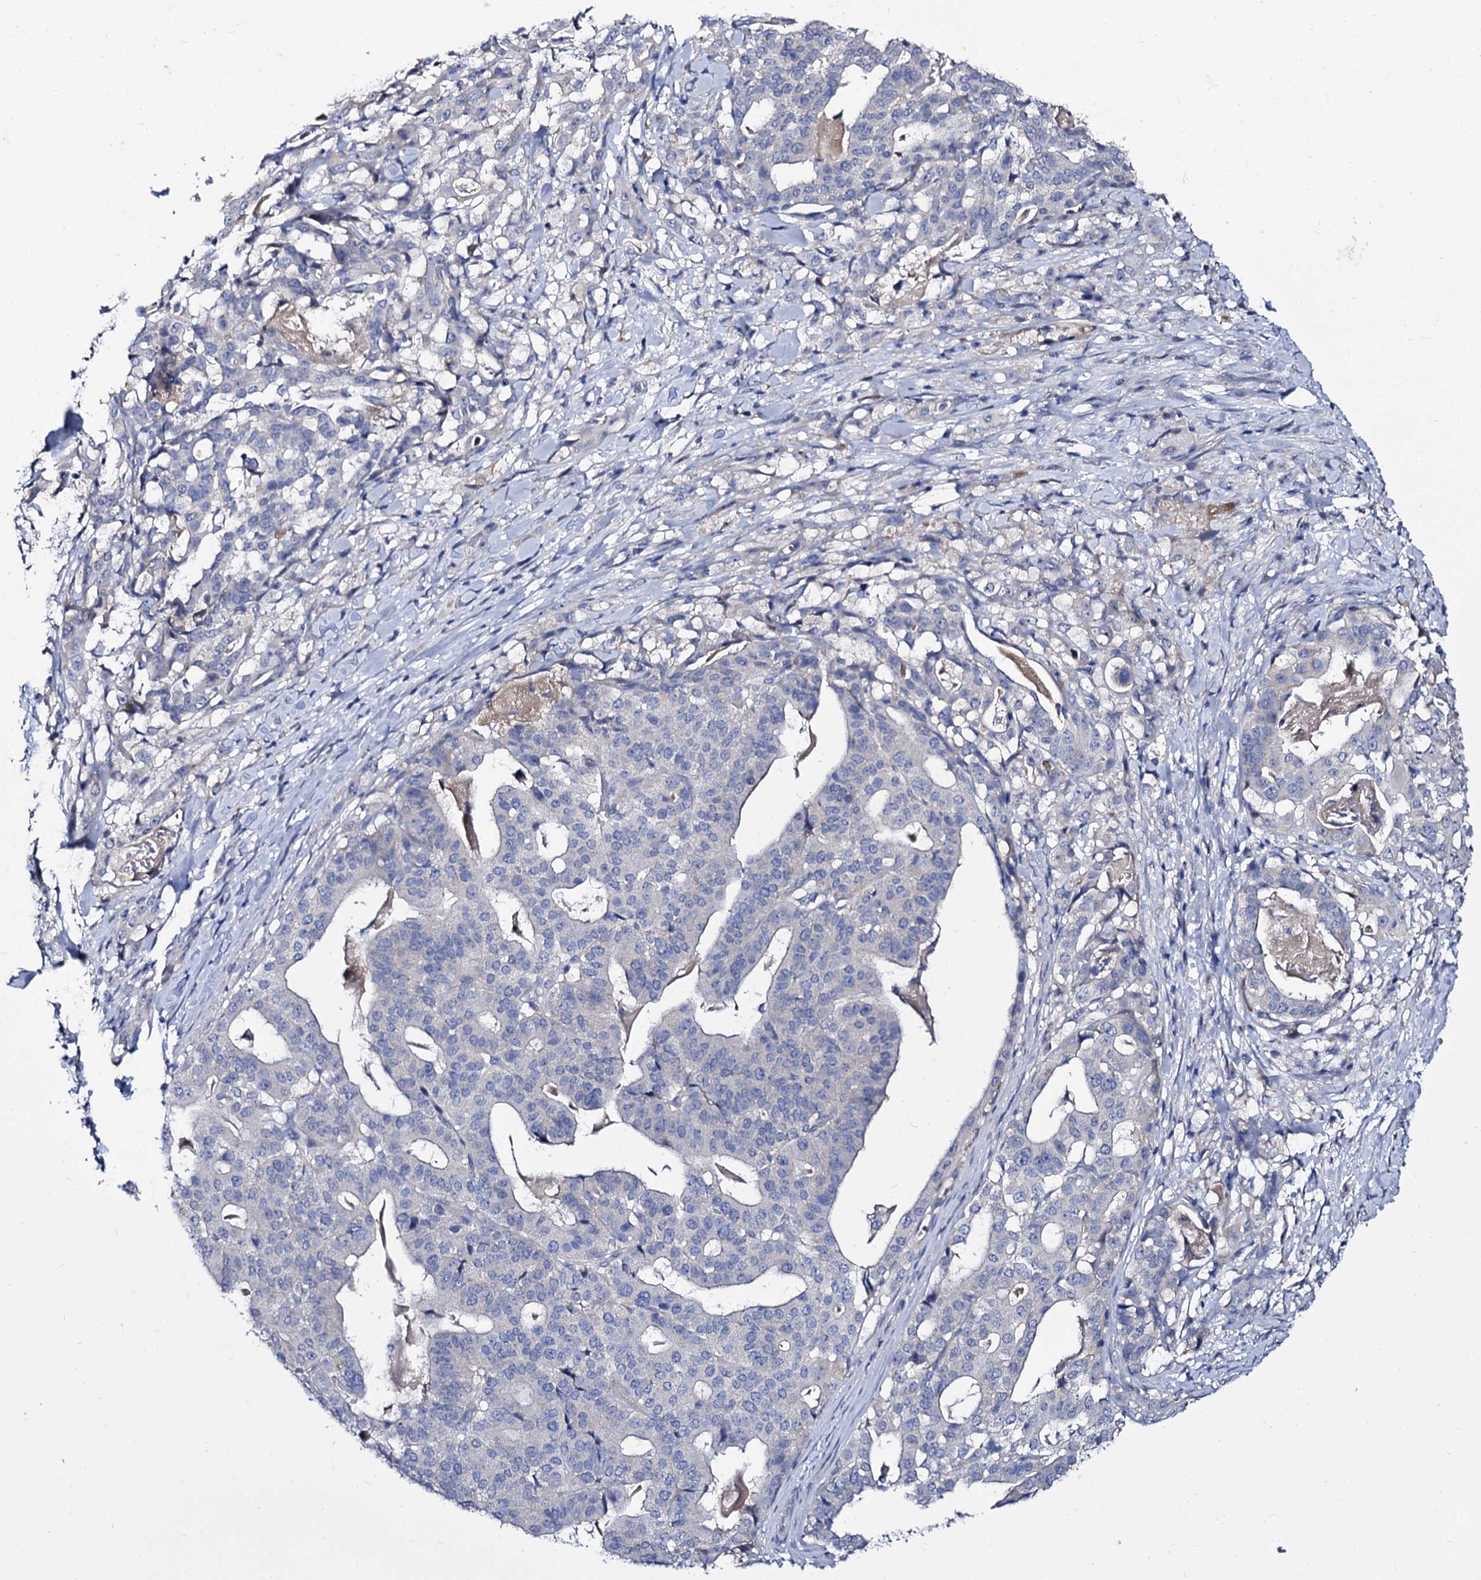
{"staining": {"intensity": "negative", "quantity": "none", "location": "none"}, "tissue": "stomach cancer", "cell_type": "Tumor cells", "image_type": "cancer", "snomed": [{"axis": "morphology", "description": "Adenocarcinoma, NOS"}, {"axis": "topography", "description": "Stomach"}], "caption": "DAB (3,3'-diaminobenzidine) immunohistochemical staining of stomach cancer (adenocarcinoma) reveals no significant expression in tumor cells.", "gene": "PANX2", "patient": {"sex": "male", "age": 48}}